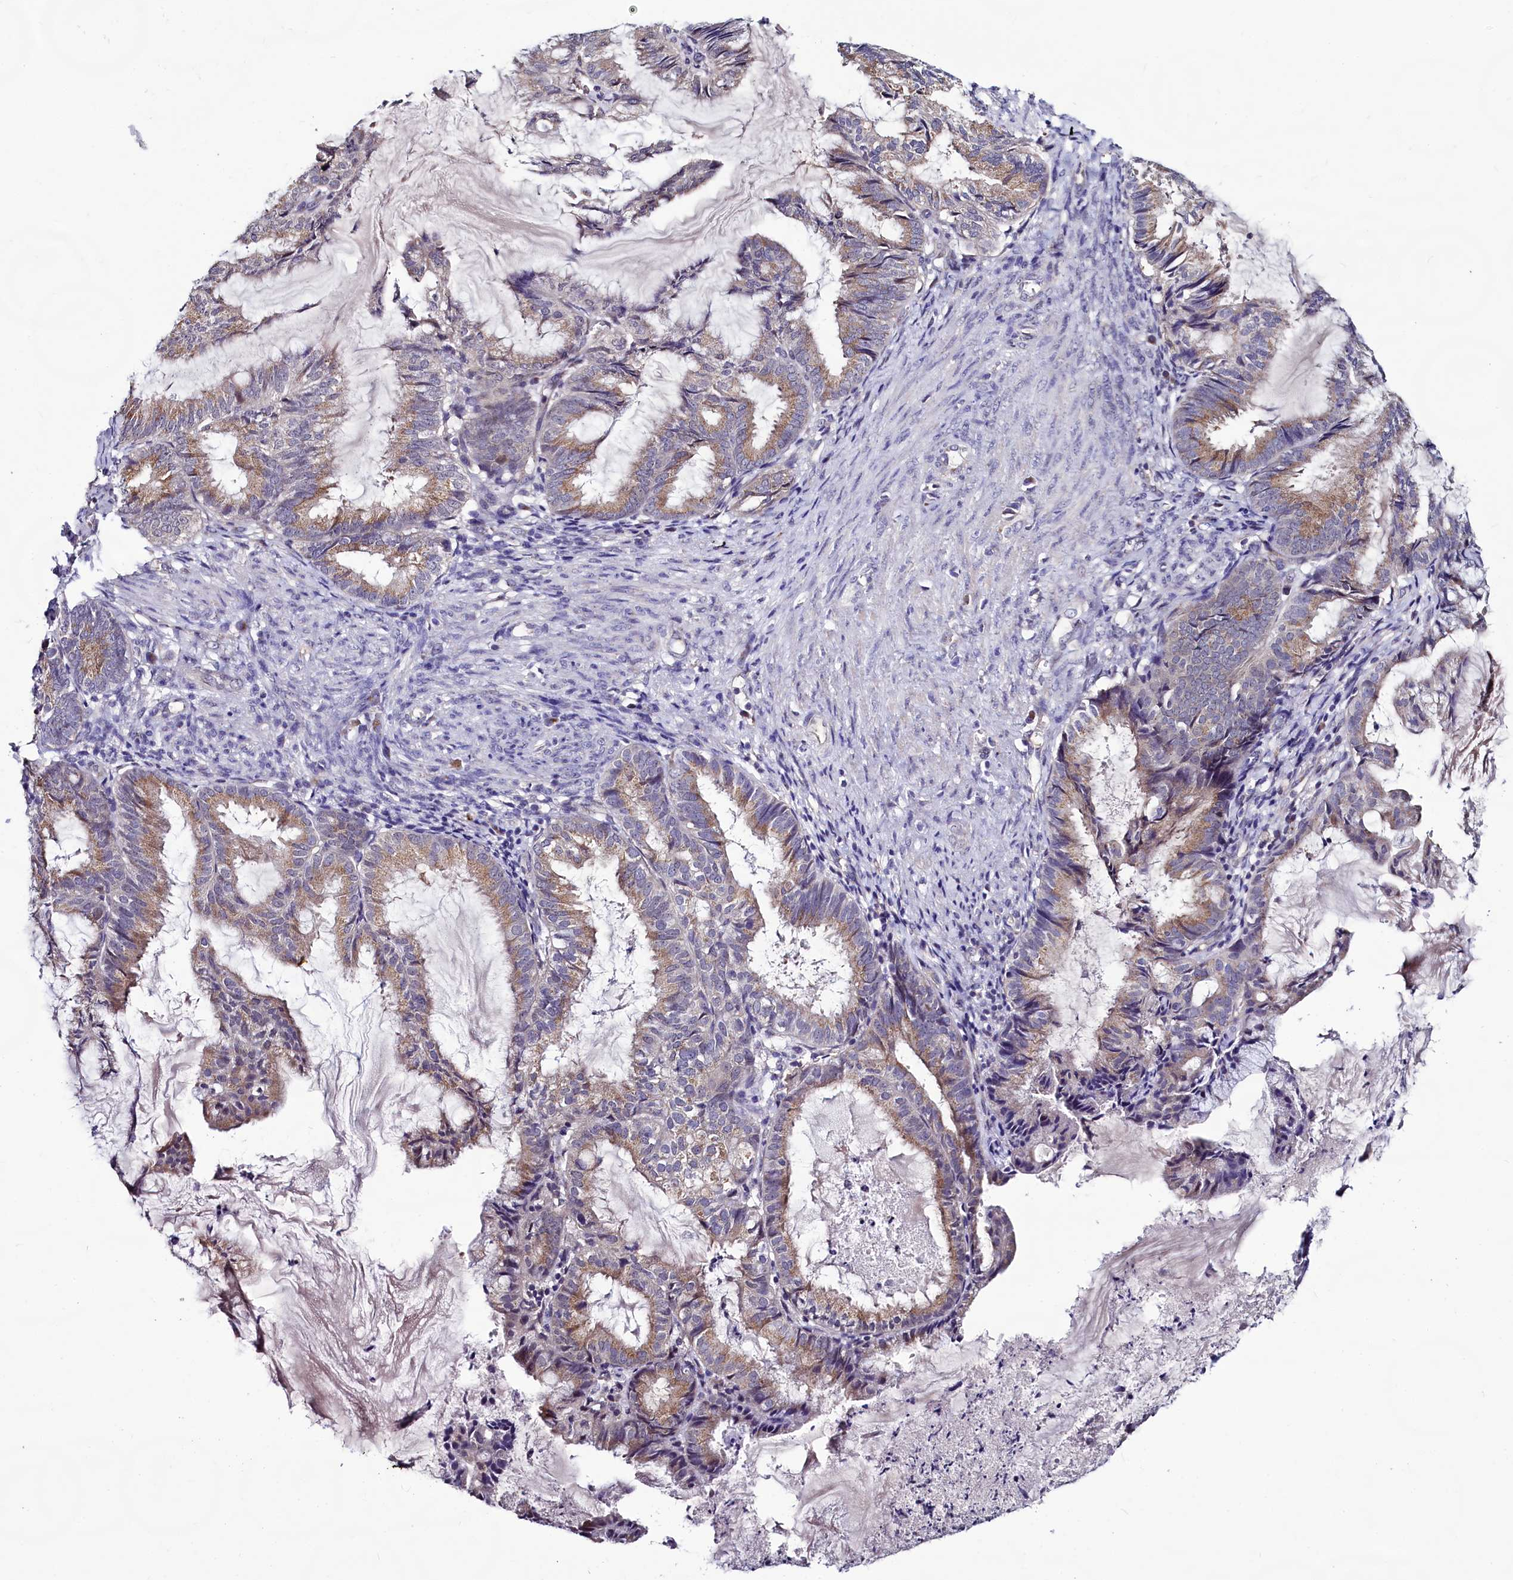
{"staining": {"intensity": "moderate", "quantity": ">75%", "location": "cytoplasmic/membranous"}, "tissue": "endometrial cancer", "cell_type": "Tumor cells", "image_type": "cancer", "snomed": [{"axis": "morphology", "description": "Adenocarcinoma, NOS"}, {"axis": "topography", "description": "Endometrium"}], "caption": "A brown stain shows moderate cytoplasmic/membranous positivity of a protein in adenocarcinoma (endometrial) tumor cells. Using DAB (brown) and hematoxylin (blue) stains, captured at high magnification using brightfield microscopy.", "gene": "SEC24C", "patient": {"sex": "female", "age": 86}}